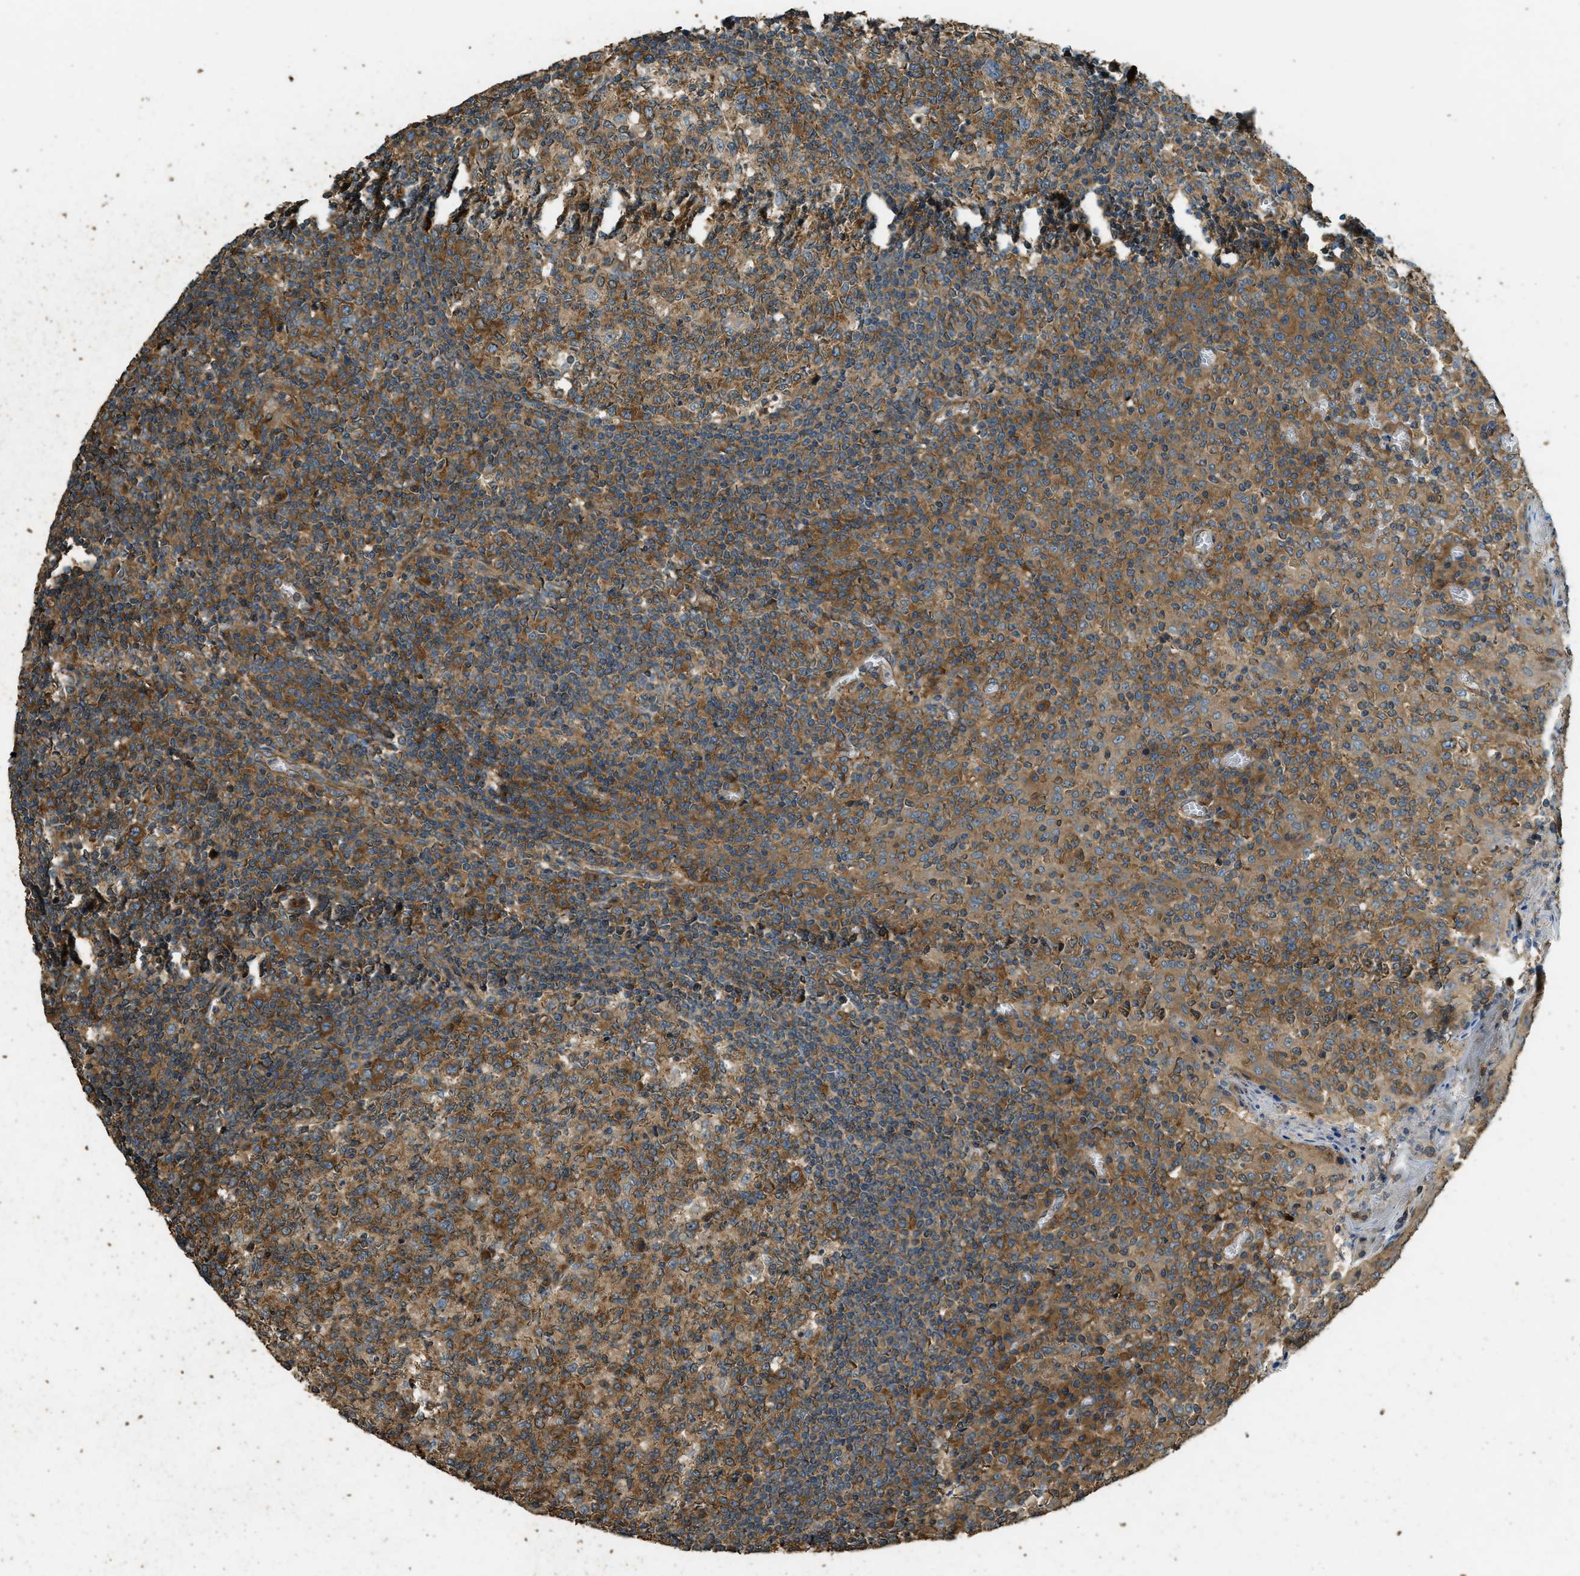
{"staining": {"intensity": "strong", "quantity": ">75%", "location": "cytoplasmic/membranous"}, "tissue": "tonsil", "cell_type": "Germinal center cells", "image_type": "normal", "snomed": [{"axis": "morphology", "description": "Normal tissue, NOS"}, {"axis": "topography", "description": "Tonsil"}], "caption": "Immunohistochemistry of unremarkable tonsil demonstrates high levels of strong cytoplasmic/membranous positivity in approximately >75% of germinal center cells. (DAB = brown stain, brightfield microscopy at high magnification).", "gene": "MARS1", "patient": {"sex": "female", "age": 19}}